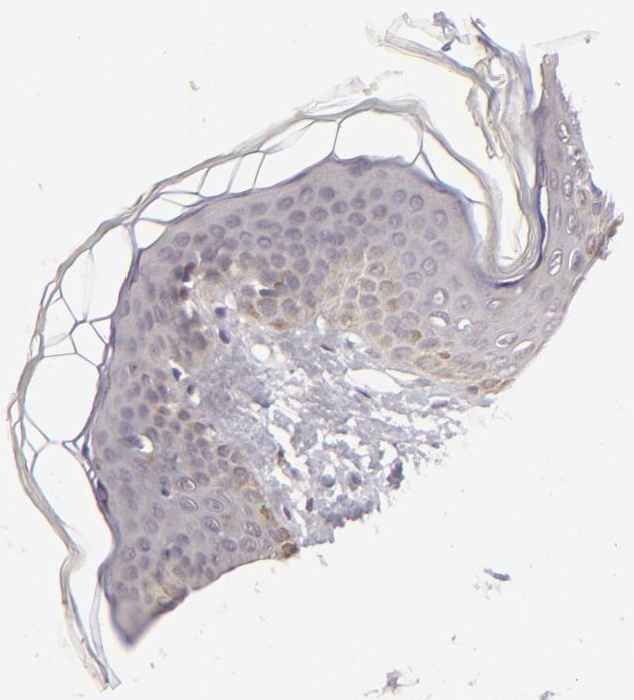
{"staining": {"intensity": "negative", "quantity": "none", "location": "none"}, "tissue": "skin", "cell_type": "Fibroblasts", "image_type": "normal", "snomed": [{"axis": "morphology", "description": "Normal tissue, NOS"}, {"axis": "topography", "description": "Skin"}], "caption": "Immunohistochemistry (IHC) of unremarkable human skin displays no expression in fibroblasts. Nuclei are stained in blue.", "gene": "SIX1", "patient": {"sex": "female", "age": 17}}